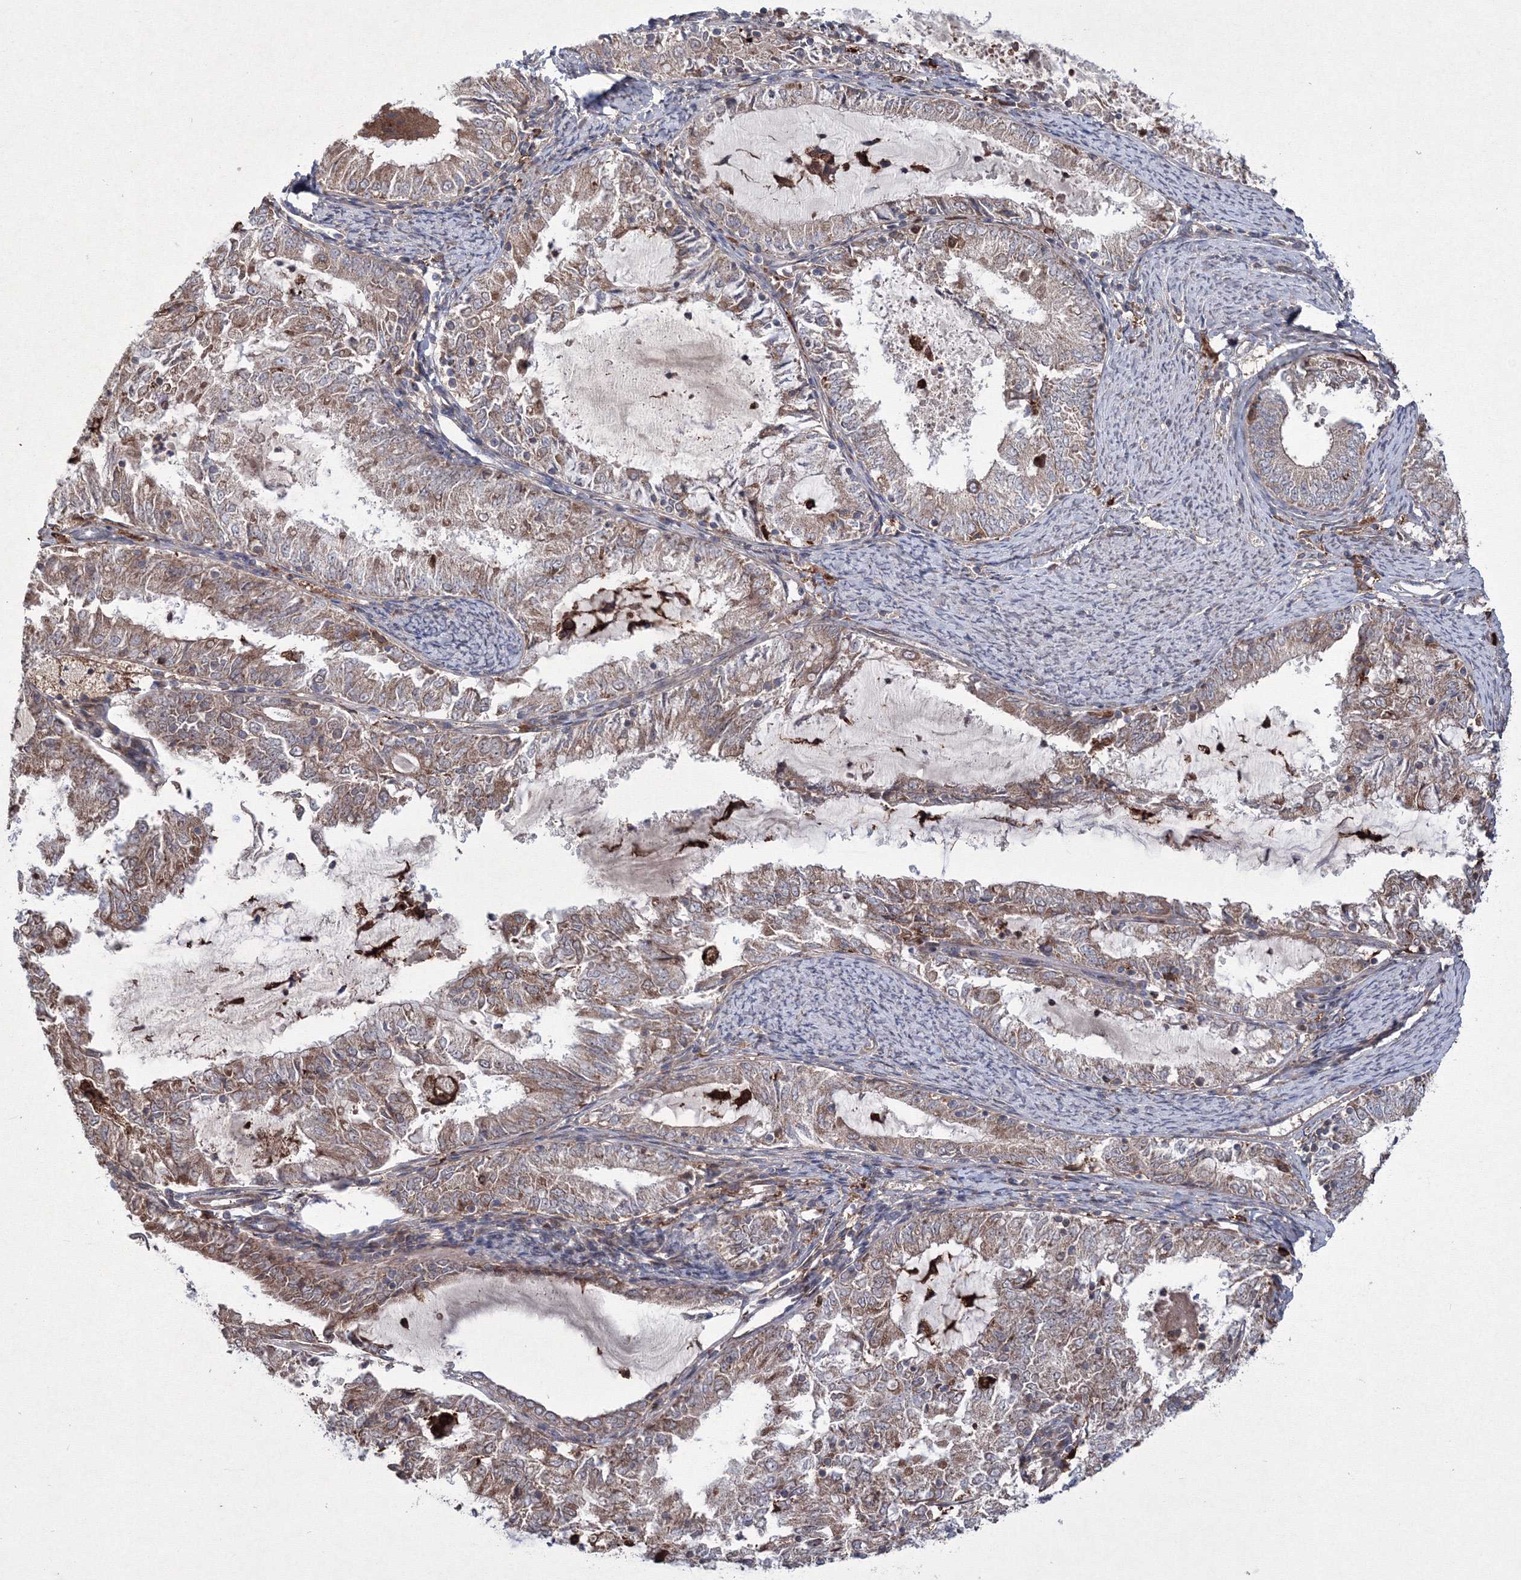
{"staining": {"intensity": "weak", "quantity": "25%-75%", "location": "cytoplasmic/membranous"}, "tissue": "endometrial cancer", "cell_type": "Tumor cells", "image_type": "cancer", "snomed": [{"axis": "morphology", "description": "Adenocarcinoma, NOS"}, {"axis": "topography", "description": "Endometrium"}], "caption": "This image demonstrates IHC staining of human endometrial cancer (adenocarcinoma), with low weak cytoplasmic/membranous expression in about 25%-75% of tumor cells.", "gene": "RANBP3L", "patient": {"sex": "female", "age": 57}}